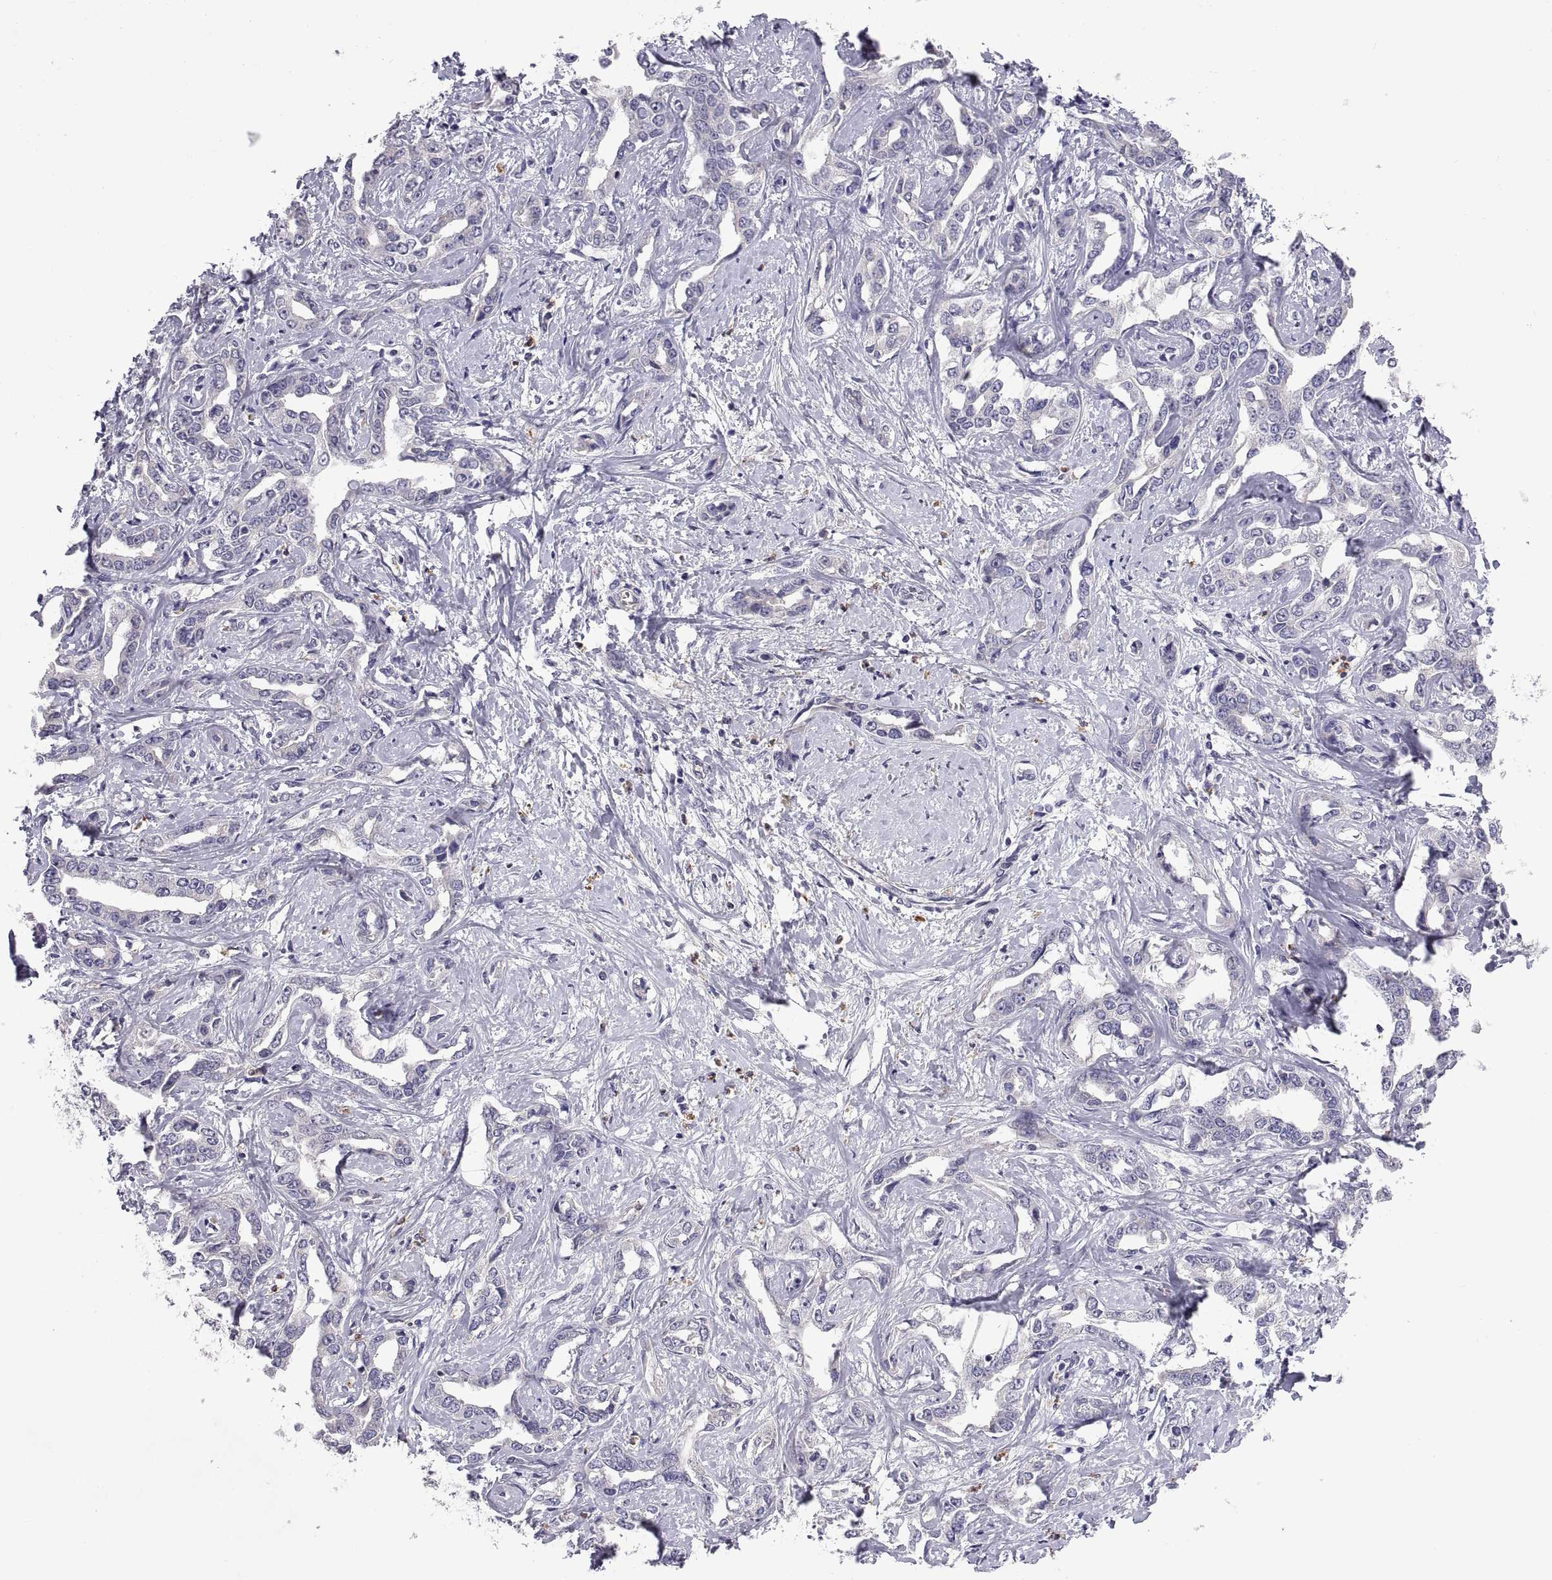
{"staining": {"intensity": "negative", "quantity": "none", "location": "none"}, "tissue": "liver cancer", "cell_type": "Tumor cells", "image_type": "cancer", "snomed": [{"axis": "morphology", "description": "Cholangiocarcinoma"}, {"axis": "topography", "description": "Liver"}], "caption": "This is an IHC histopathology image of cholangiocarcinoma (liver). There is no staining in tumor cells.", "gene": "PKP1", "patient": {"sex": "male", "age": 59}}